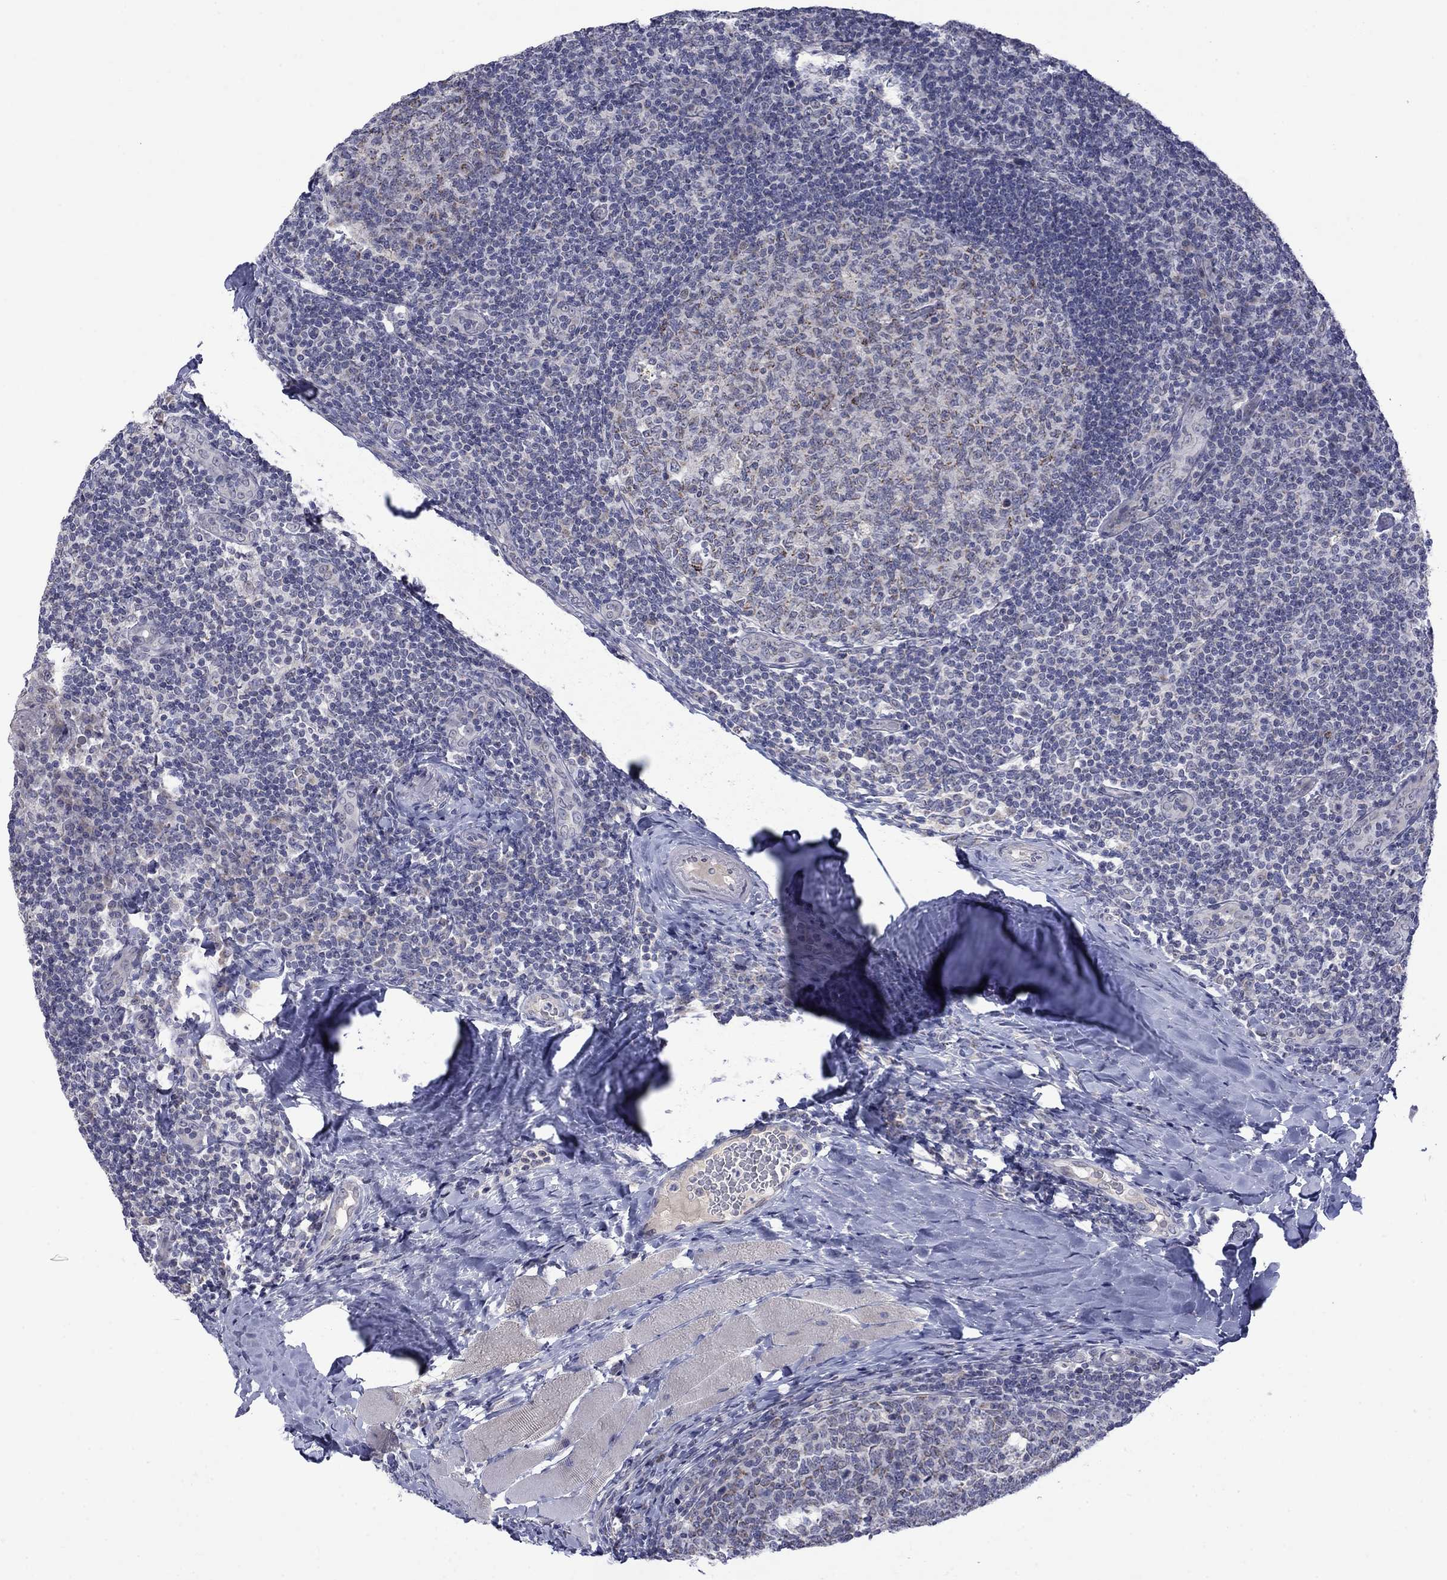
{"staining": {"intensity": "negative", "quantity": "none", "location": "none"}, "tissue": "tonsil", "cell_type": "Germinal center cells", "image_type": "normal", "snomed": [{"axis": "morphology", "description": "Normal tissue, NOS"}, {"axis": "topography", "description": "Tonsil"}], "caption": "This is a micrograph of immunohistochemistry (IHC) staining of benign tonsil, which shows no positivity in germinal center cells. The staining is performed using DAB (3,3'-diaminobenzidine) brown chromogen with nuclei counter-stained in using hematoxylin.", "gene": "KCNJ16", "patient": {"sex": "male", "age": 17}}